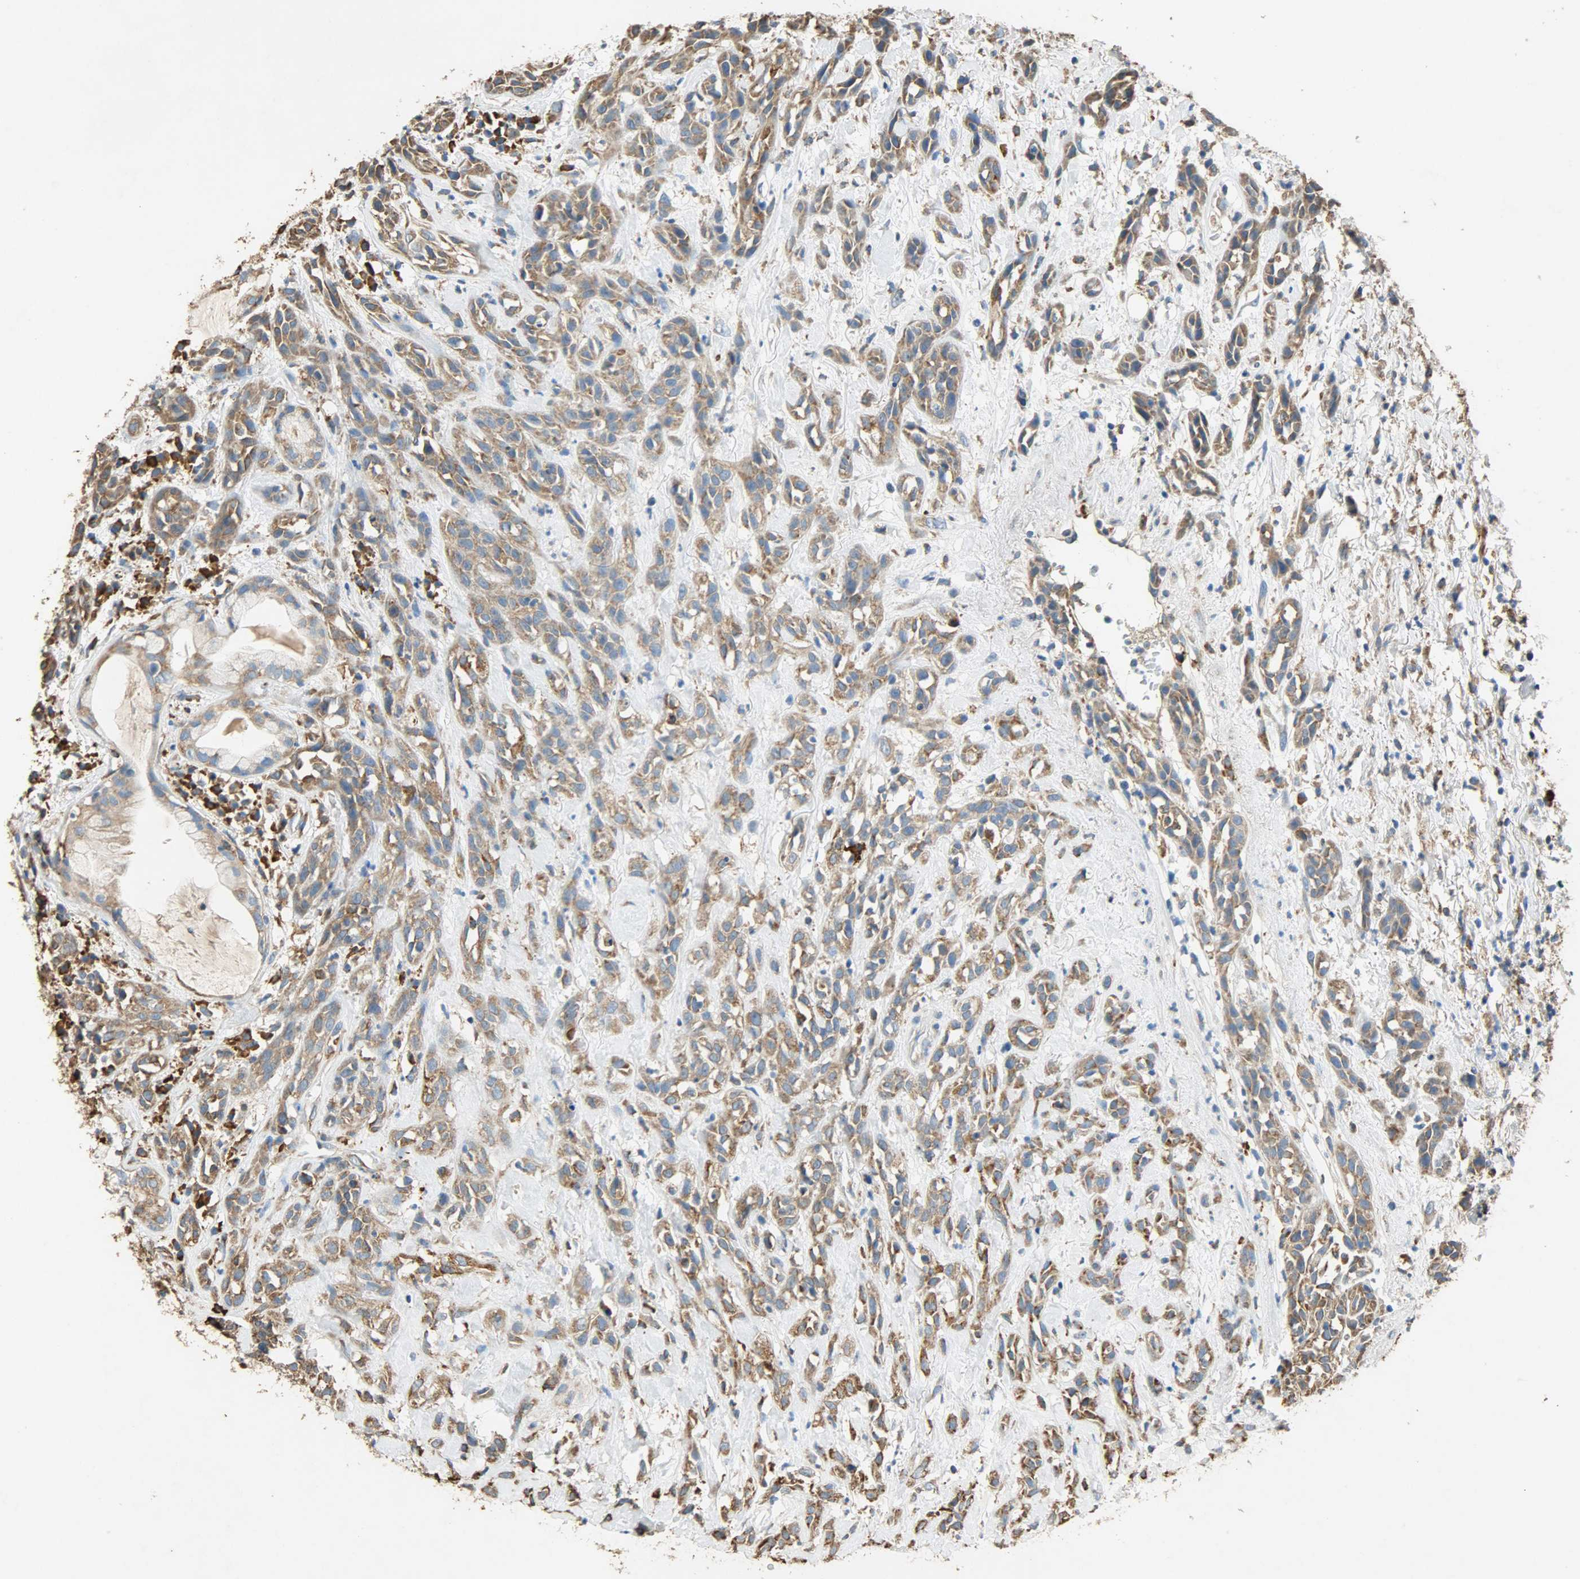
{"staining": {"intensity": "moderate", "quantity": ">75%", "location": "cytoplasmic/membranous"}, "tissue": "head and neck cancer", "cell_type": "Tumor cells", "image_type": "cancer", "snomed": [{"axis": "morphology", "description": "Squamous cell carcinoma, NOS"}, {"axis": "topography", "description": "Head-Neck"}], "caption": "Immunohistochemical staining of squamous cell carcinoma (head and neck) displays medium levels of moderate cytoplasmic/membranous protein staining in about >75% of tumor cells.", "gene": "HSPA5", "patient": {"sex": "male", "age": 62}}